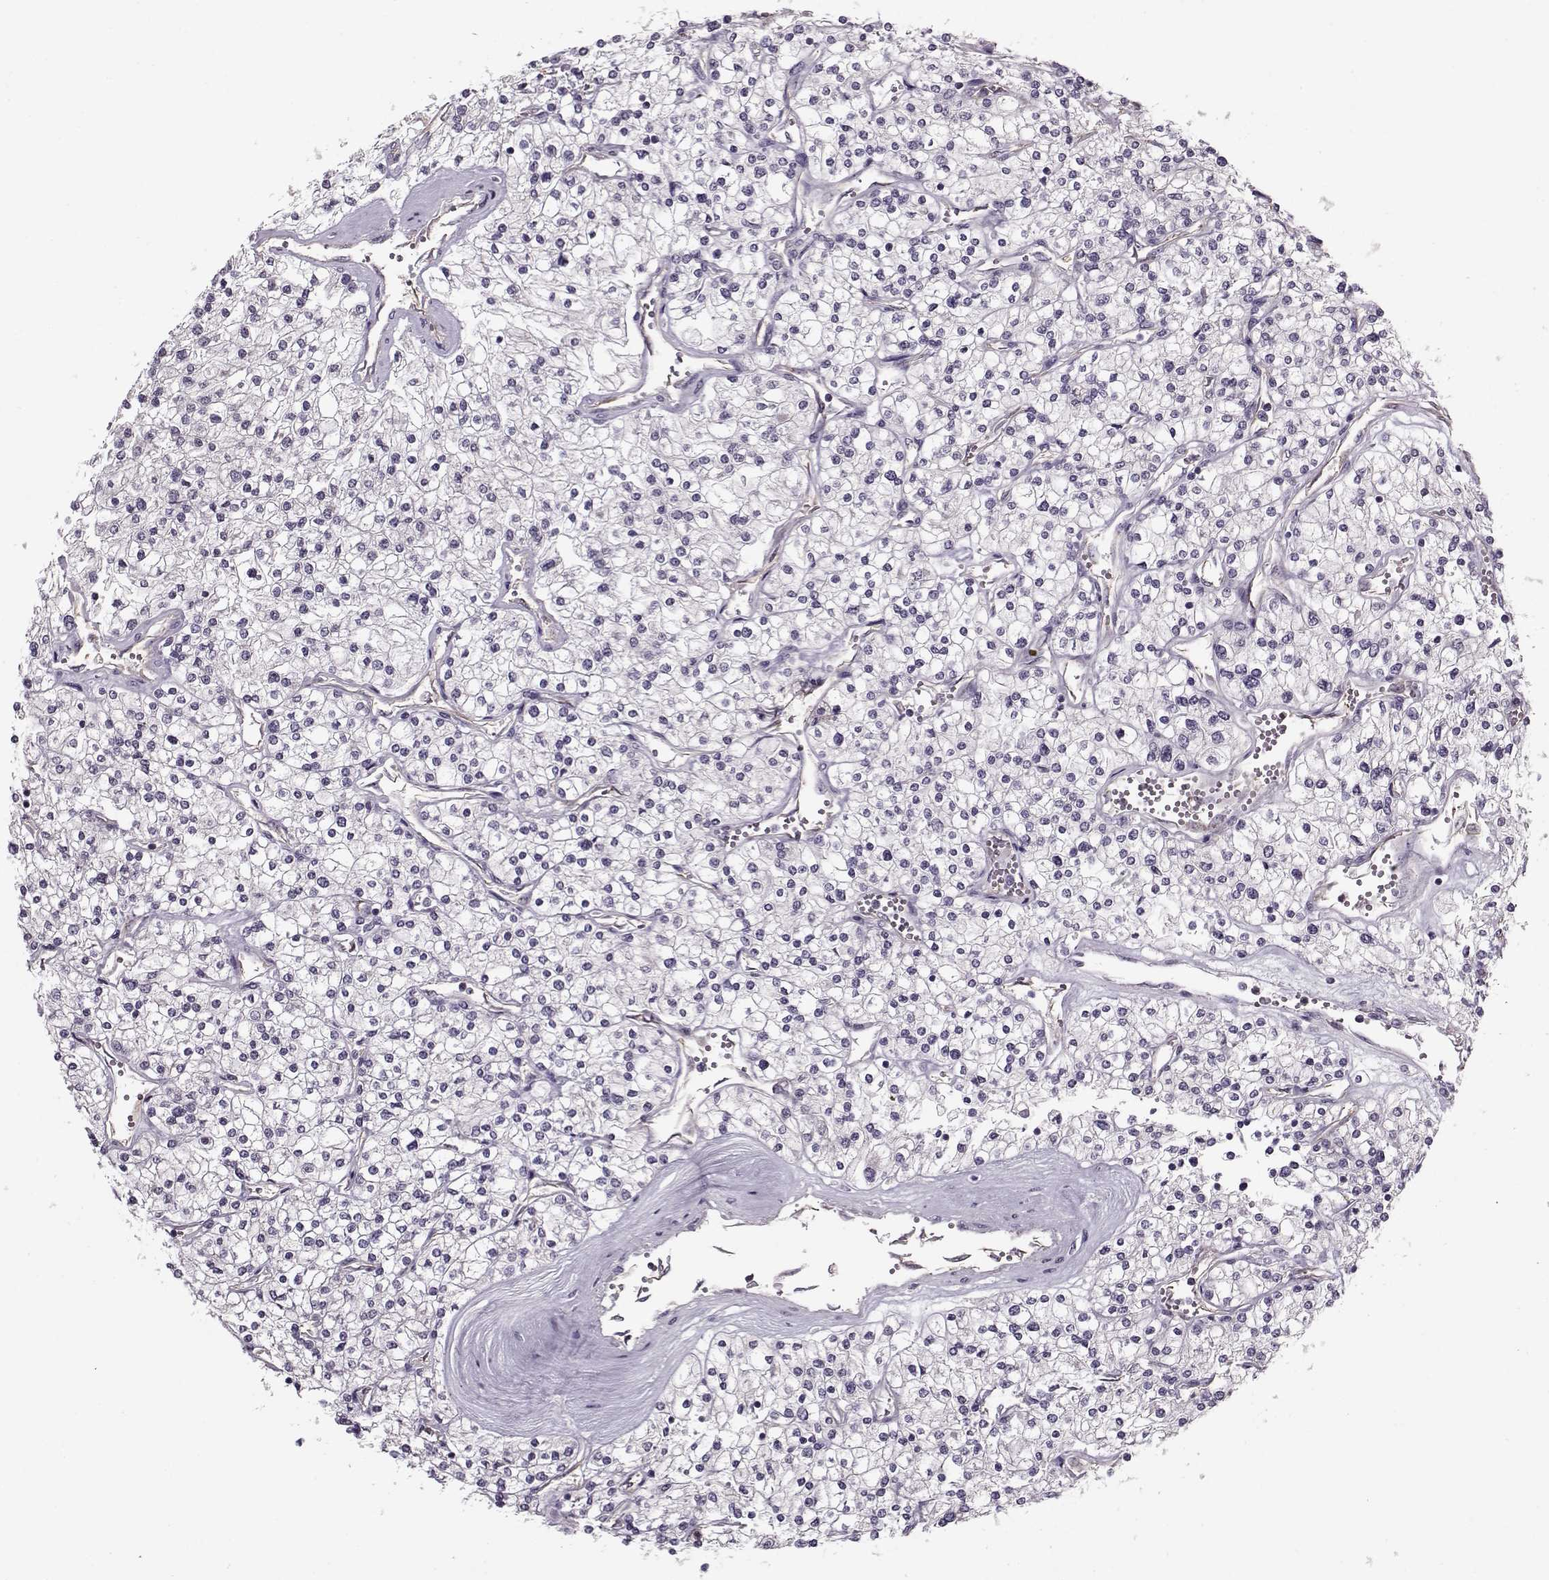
{"staining": {"intensity": "negative", "quantity": "none", "location": "none"}, "tissue": "renal cancer", "cell_type": "Tumor cells", "image_type": "cancer", "snomed": [{"axis": "morphology", "description": "Adenocarcinoma, NOS"}, {"axis": "topography", "description": "Kidney"}], "caption": "Human renal adenocarcinoma stained for a protein using immunohistochemistry (IHC) demonstrates no expression in tumor cells.", "gene": "ACOT11", "patient": {"sex": "male", "age": 80}}